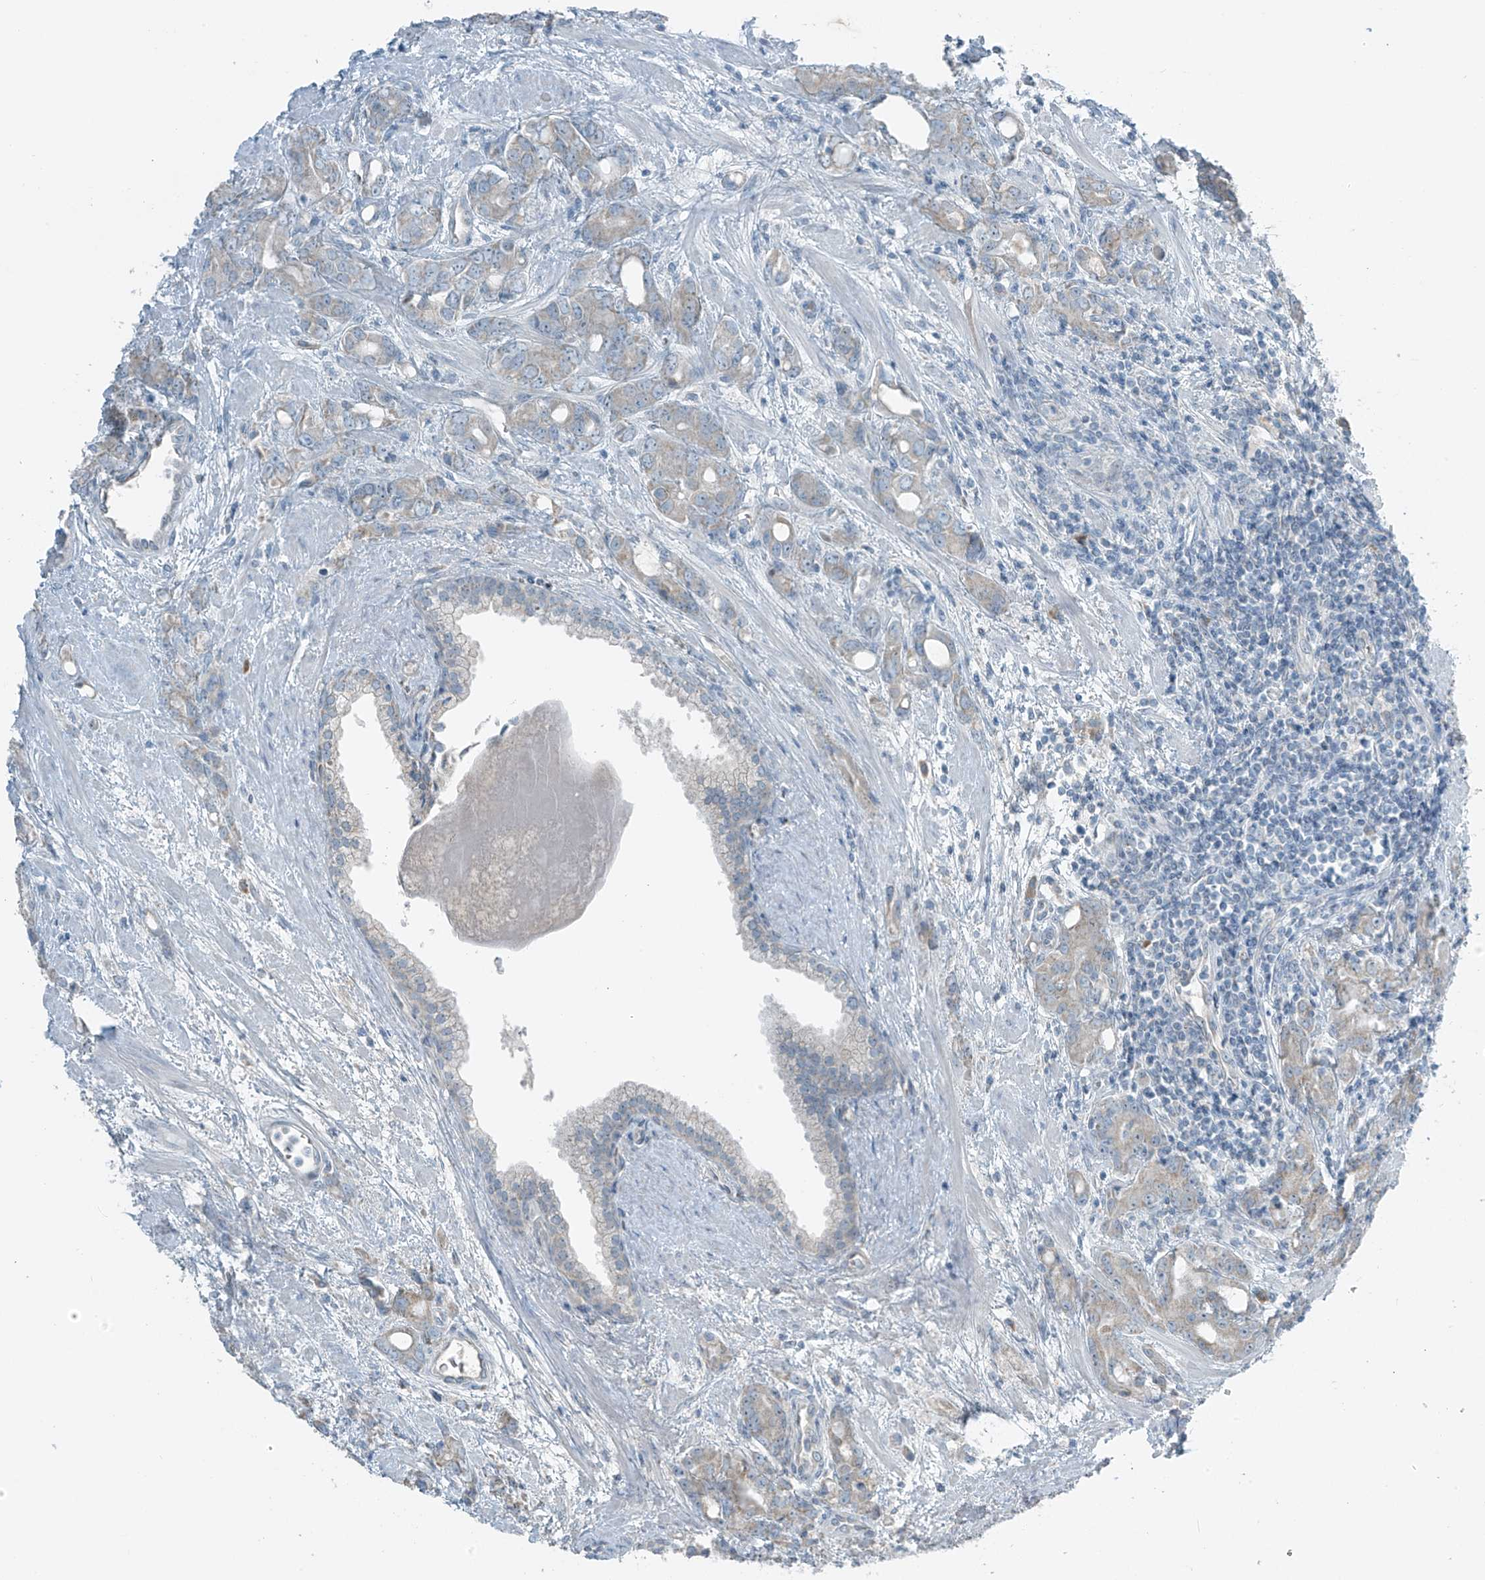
{"staining": {"intensity": "negative", "quantity": "none", "location": "none"}, "tissue": "prostate cancer", "cell_type": "Tumor cells", "image_type": "cancer", "snomed": [{"axis": "morphology", "description": "Adenocarcinoma, High grade"}, {"axis": "topography", "description": "Prostate"}], "caption": "A micrograph of human prostate adenocarcinoma (high-grade) is negative for staining in tumor cells.", "gene": "FAM131C", "patient": {"sex": "male", "age": 62}}